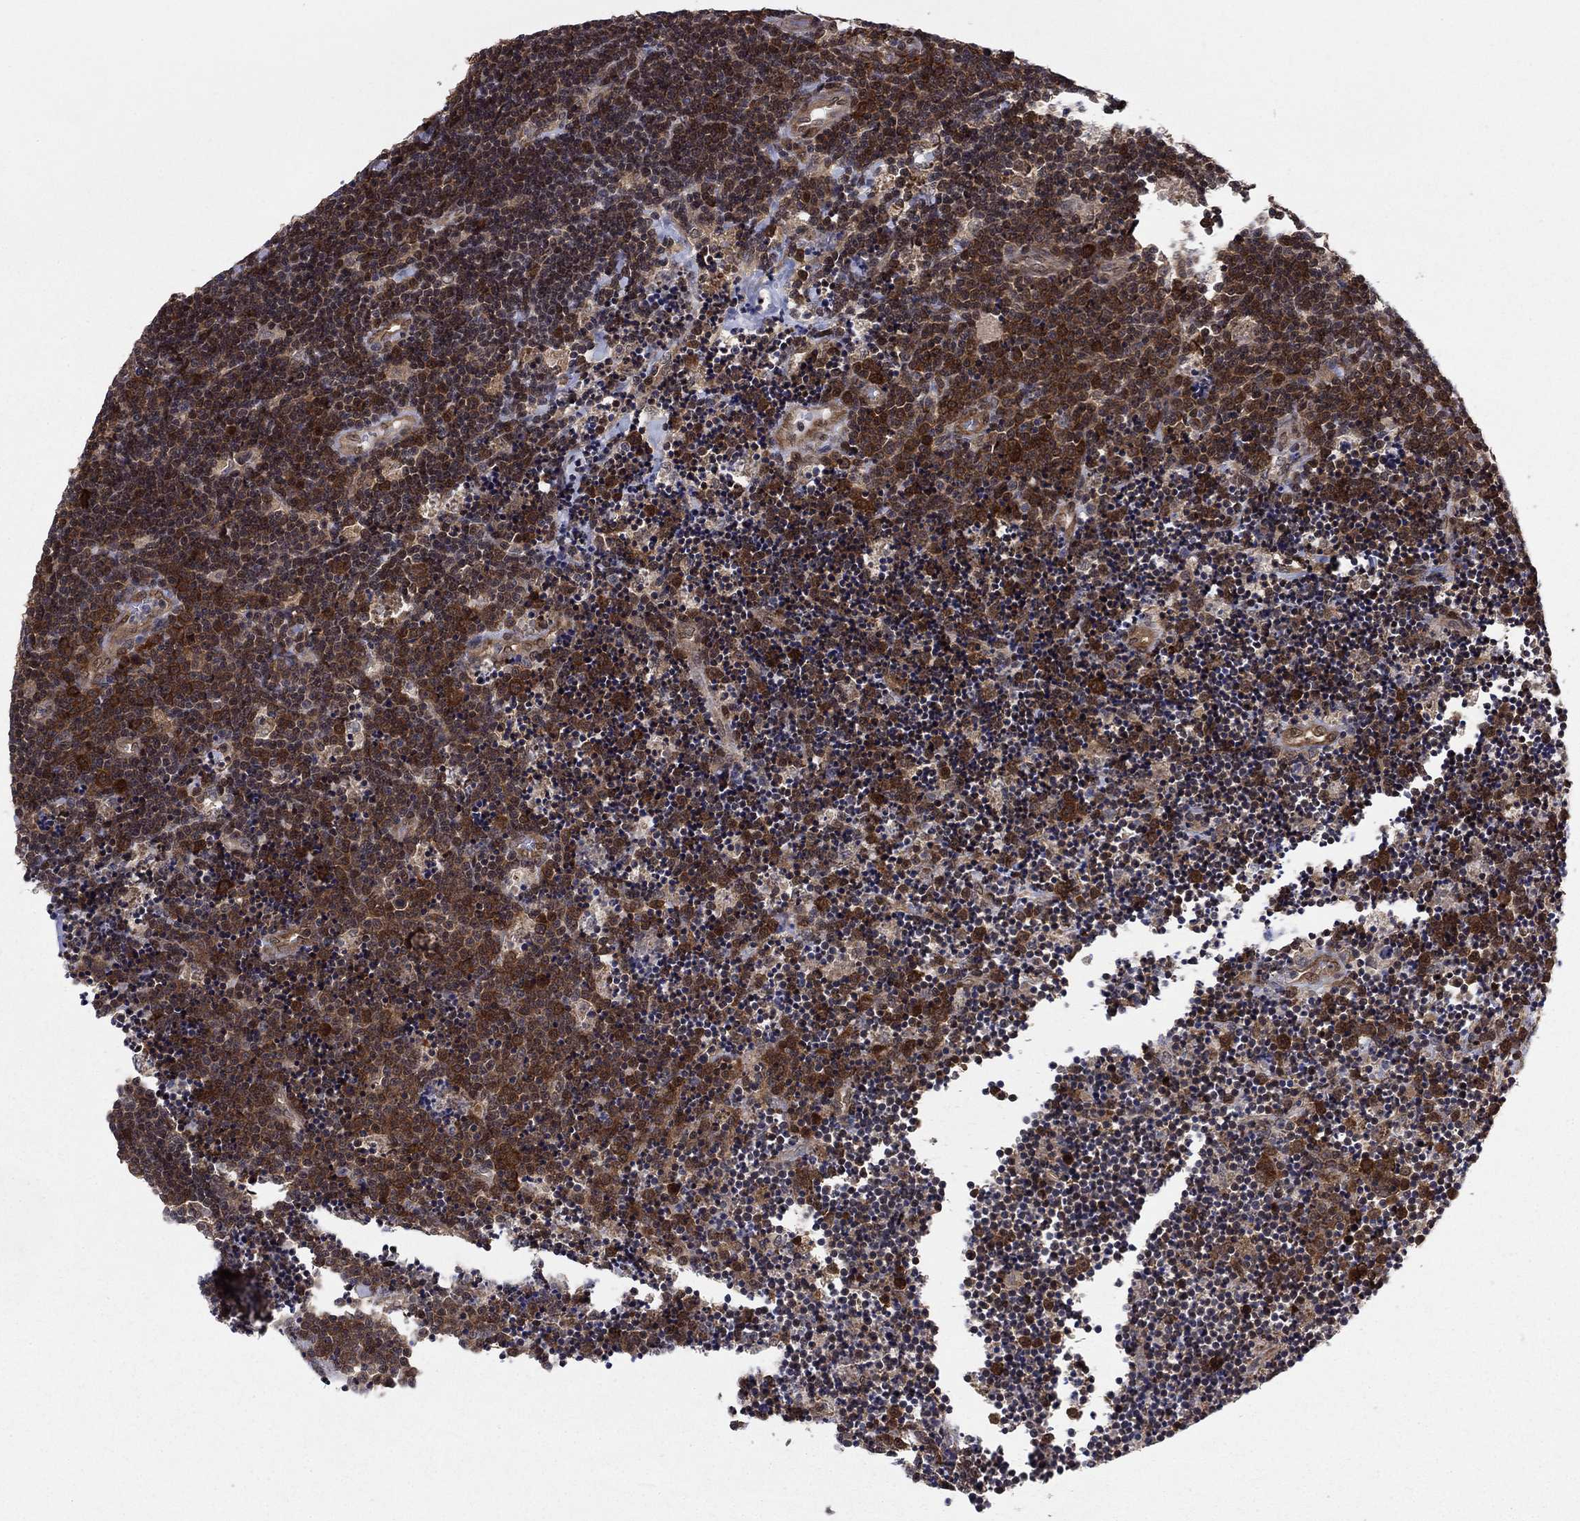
{"staining": {"intensity": "strong", "quantity": ">75%", "location": "cytoplasmic/membranous"}, "tissue": "lymphoma", "cell_type": "Tumor cells", "image_type": "cancer", "snomed": [{"axis": "morphology", "description": "Malignant lymphoma, non-Hodgkin's type, Low grade"}, {"axis": "topography", "description": "Brain"}], "caption": "Immunohistochemistry staining of malignant lymphoma, non-Hodgkin's type (low-grade), which exhibits high levels of strong cytoplasmic/membranous expression in about >75% of tumor cells indicating strong cytoplasmic/membranous protein staining. The staining was performed using DAB (3,3'-diaminobenzidine) (brown) for protein detection and nuclei were counterstained in hematoxylin (blue).", "gene": "FKBP4", "patient": {"sex": "female", "age": 66}}